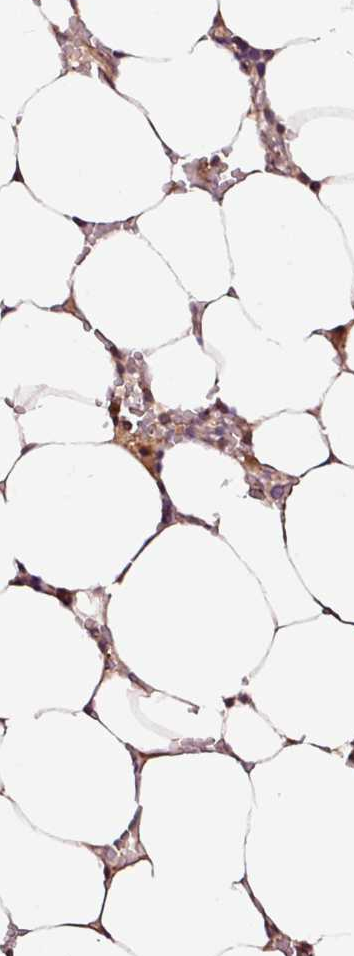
{"staining": {"intensity": "moderate", "quantity": "25%-75%", "location": "cytoplasmic/membranous"}, "tissue": "bone marrow", "cell_type": "Hematopoietic cells", "image_type": "normal", "snomed": [{"axis": "morphology", "description": "Normal tissue, NOS"}, {"axis": "topography", "description": "Bone marrow"}], "caption": "An IHC photomicrograph of benign tissue is shown. Protein staining in brown shows moderate cytoplasmic/membranous positivity in bone marrow within hematopoietic cells. Using DAB (brown) and hematoxylin (blue) stains, captured at high magnification using brightfield microscopy.", "gene": "METAP1", "patient": {"sex": "male", "age": 64}}